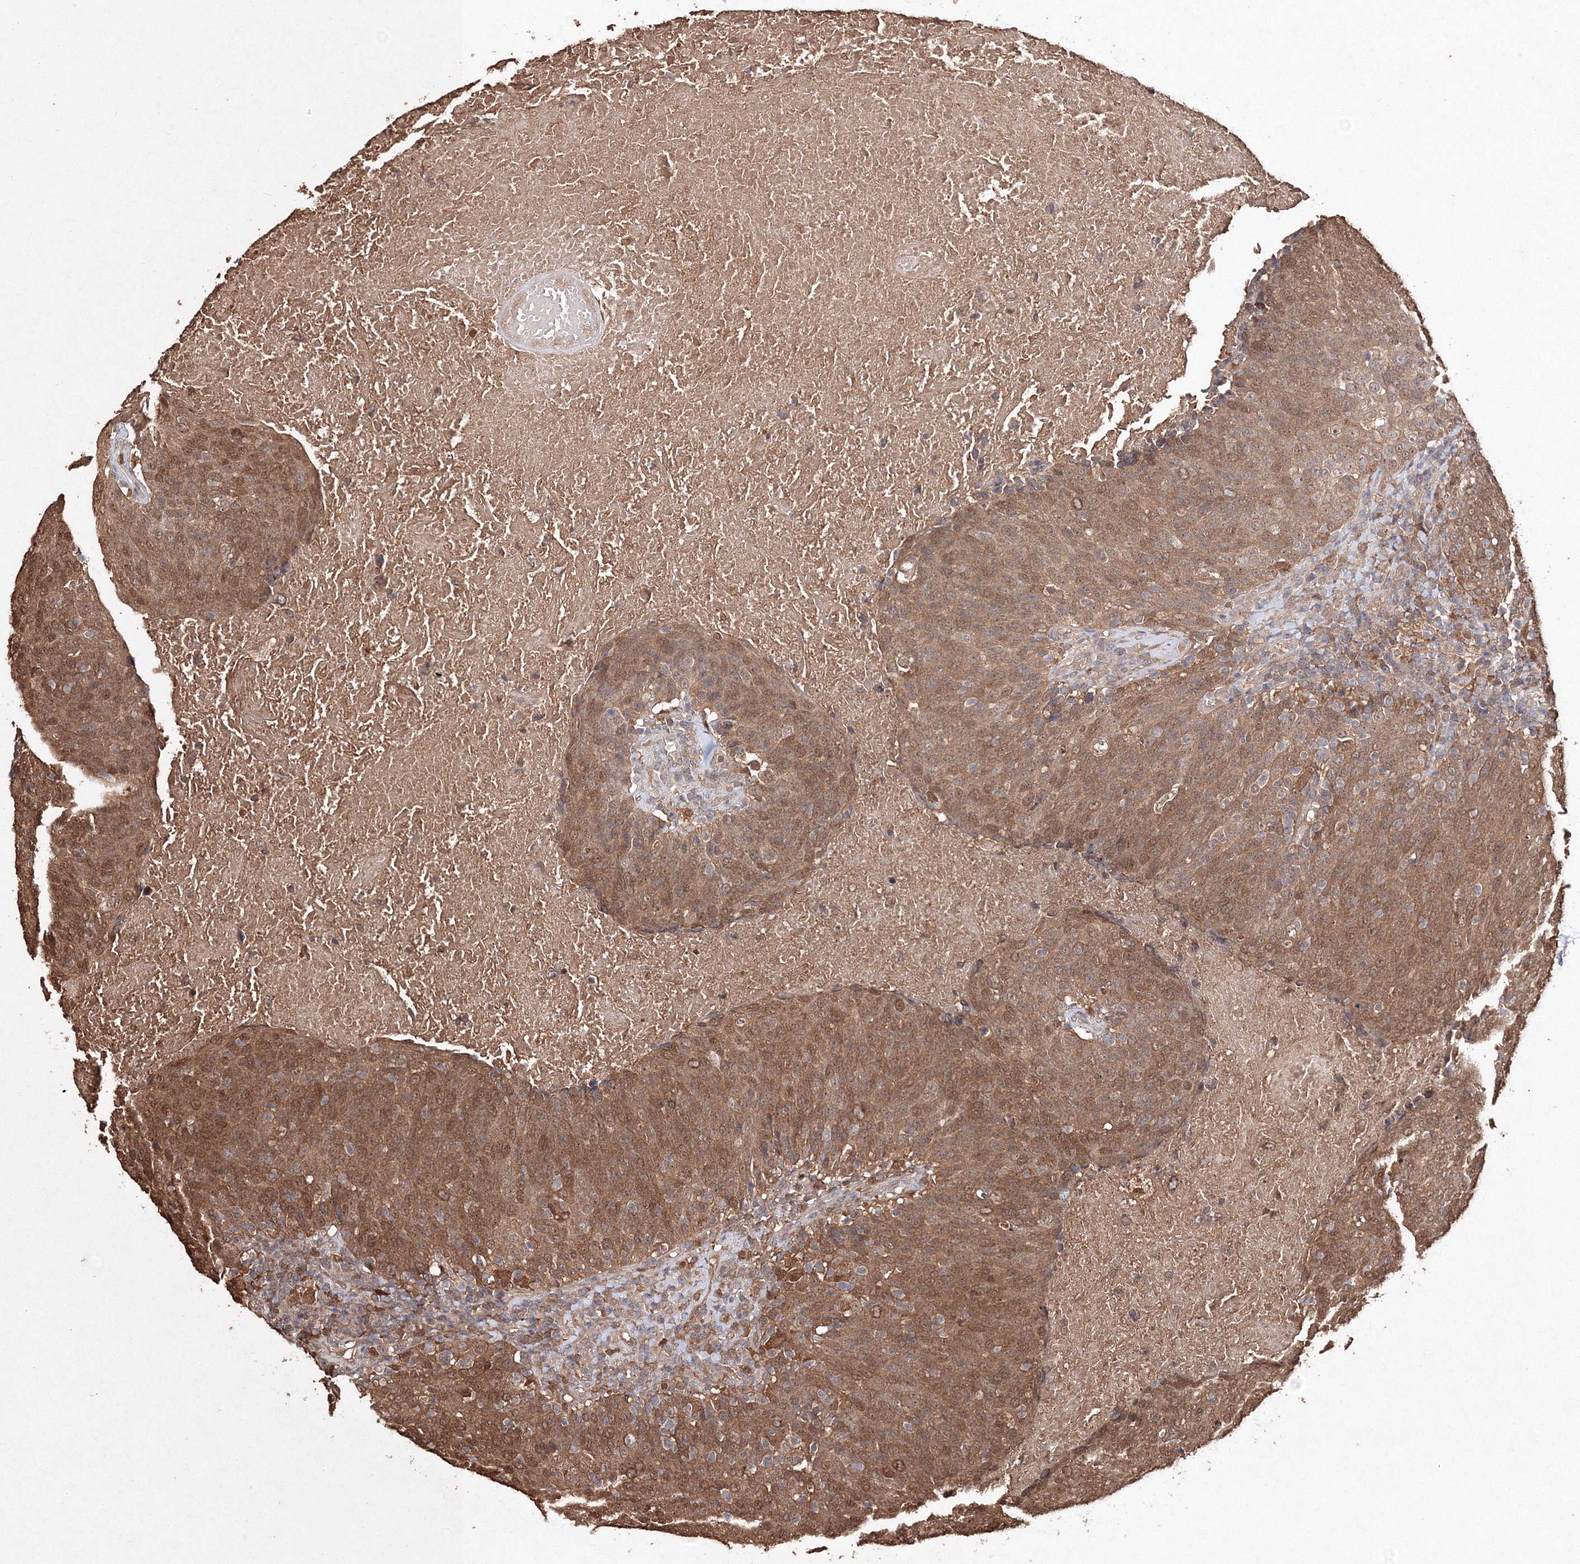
{"staining": {"intensity": "moderate", "quantity": ">75%", "location": "cytoplasmic/membranous,nuclear"}, "tissue": "head and neck cancer", "cell_type": "Tumor cells", "image_type": "cancer", "snomed": [{"axis": "morphology", "description": "Squamous cell carcinoma, NOS"}, {"axis": "morphology", "description": "Squamous cell carcinoma, metastatic, NOS"}, {"axis": "topography", "description": "Lymph node"}, {"axis": "topography", "description": "Head-Neck"}], "caption": "IHC image of neoplastic tissue: human head and neck metastatic squamous cell carcinoma stained using immunohistochemistry exhibits medium levels of moderate protein expression localized specifically in the cytoplasmic/membranous and nuclear of tumor cells, appearing as a cytoplasmic/membranous and nuclear brown color.", "gene": "S100A11", "patient": {"sex": "male", "age": 62}}